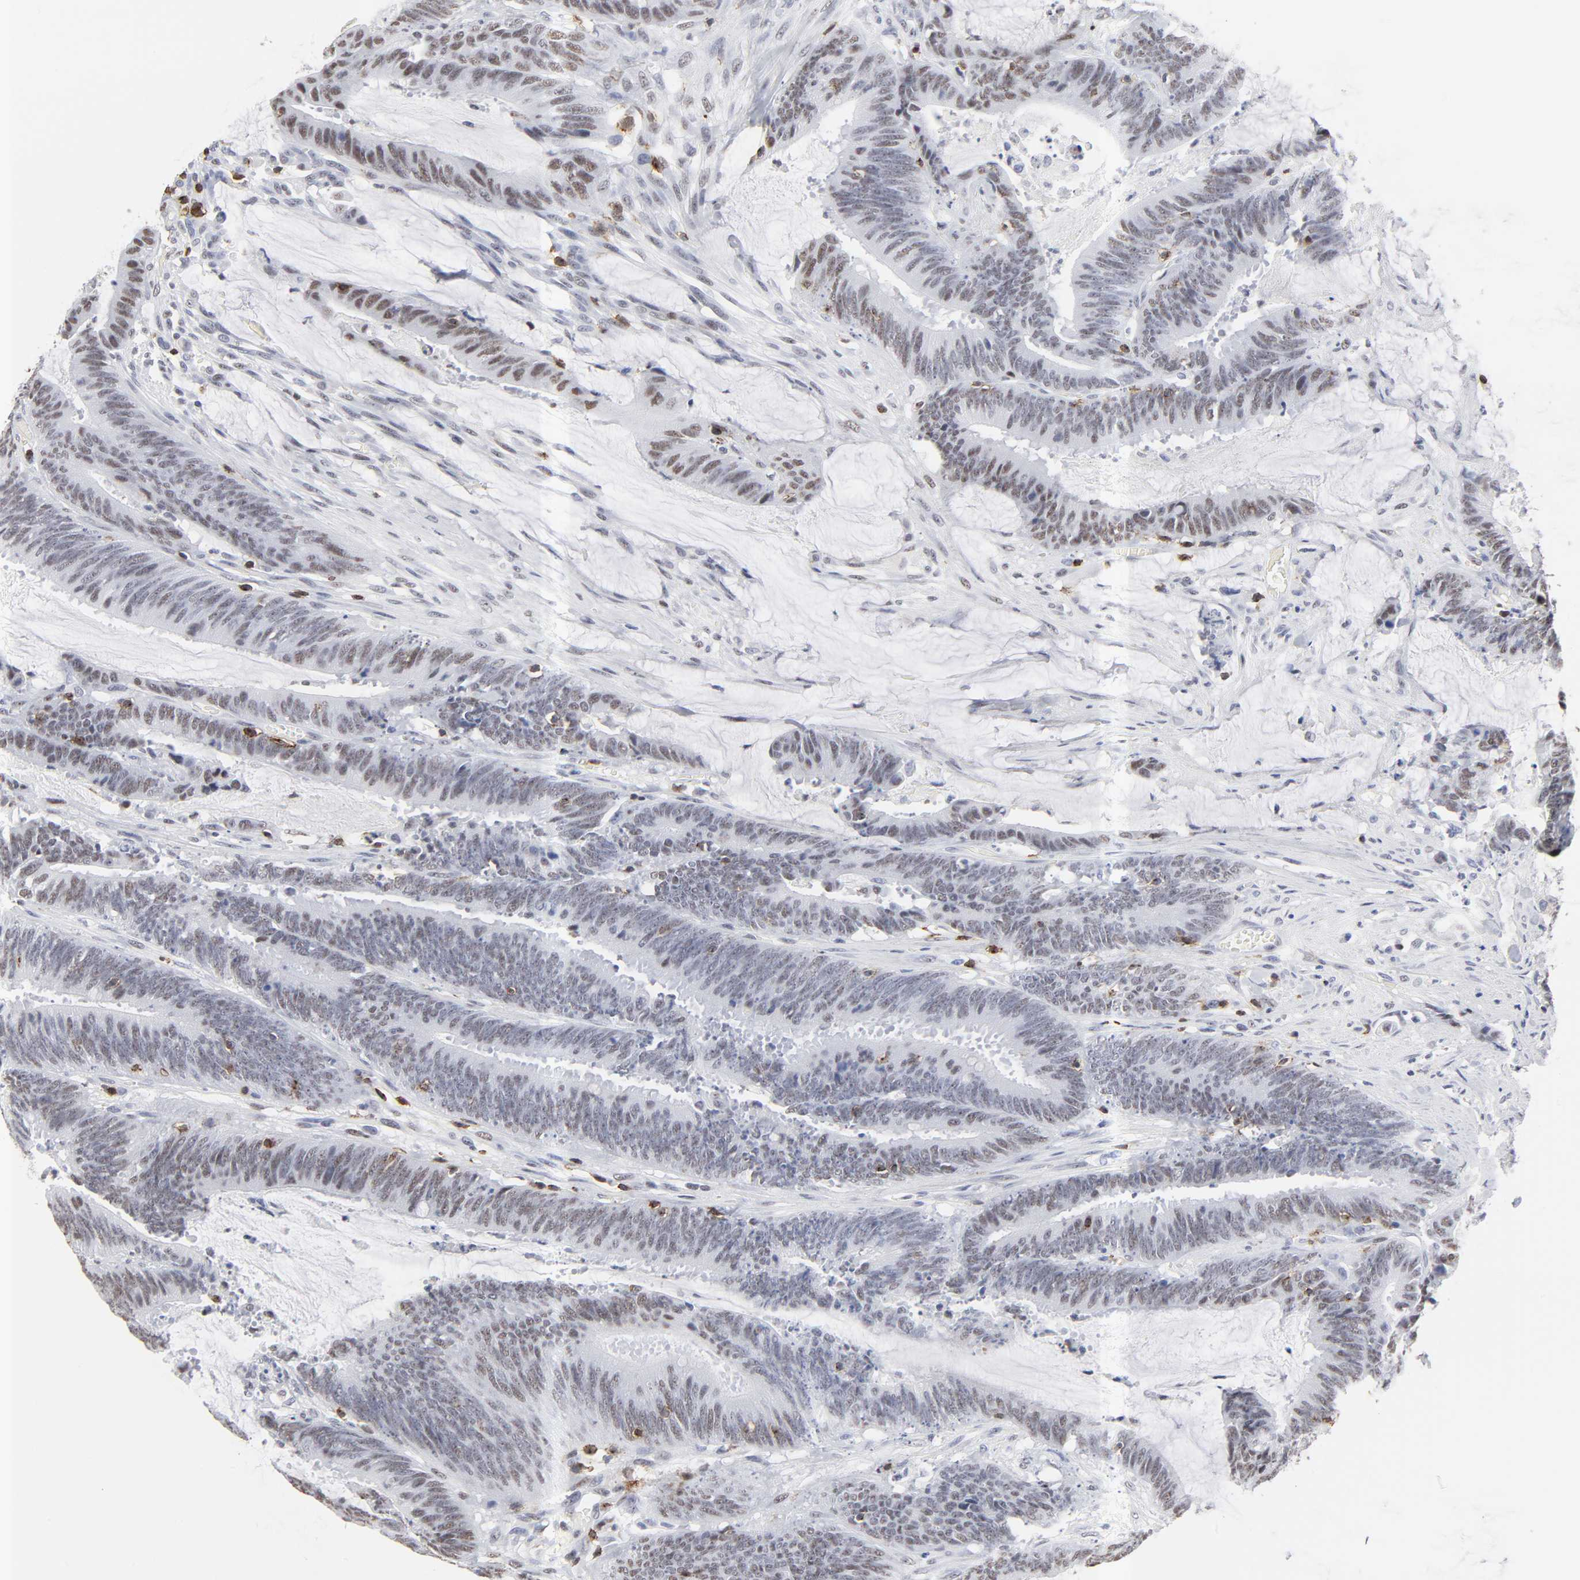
{"staining": {"intensity": "moderate", "quantity": "25%-75%", "location": "nuclear"}, "tissue": "colorectal cancer", "cell_type": "Tumor cells", "image_type": "cancer", "snomed": [{"axis": "morphology", "description": "Adenocarcinoma, NOS"}, {"axis": "topography", "description": "Rectum"}], "caption": "An immunohistochemistry (IHC) histopathology image of tumor tissue is shown. Protein staining in brown labels moderate nuclear positivity in adenocarcinoma (colorectal) within tumor cells. Using DAB (brown) and hematoxylin (blue) stains, captured at high magnification using brightfield microscopy.", "gene": "CD2", "patient": {"sex": "female", "age": 66}}